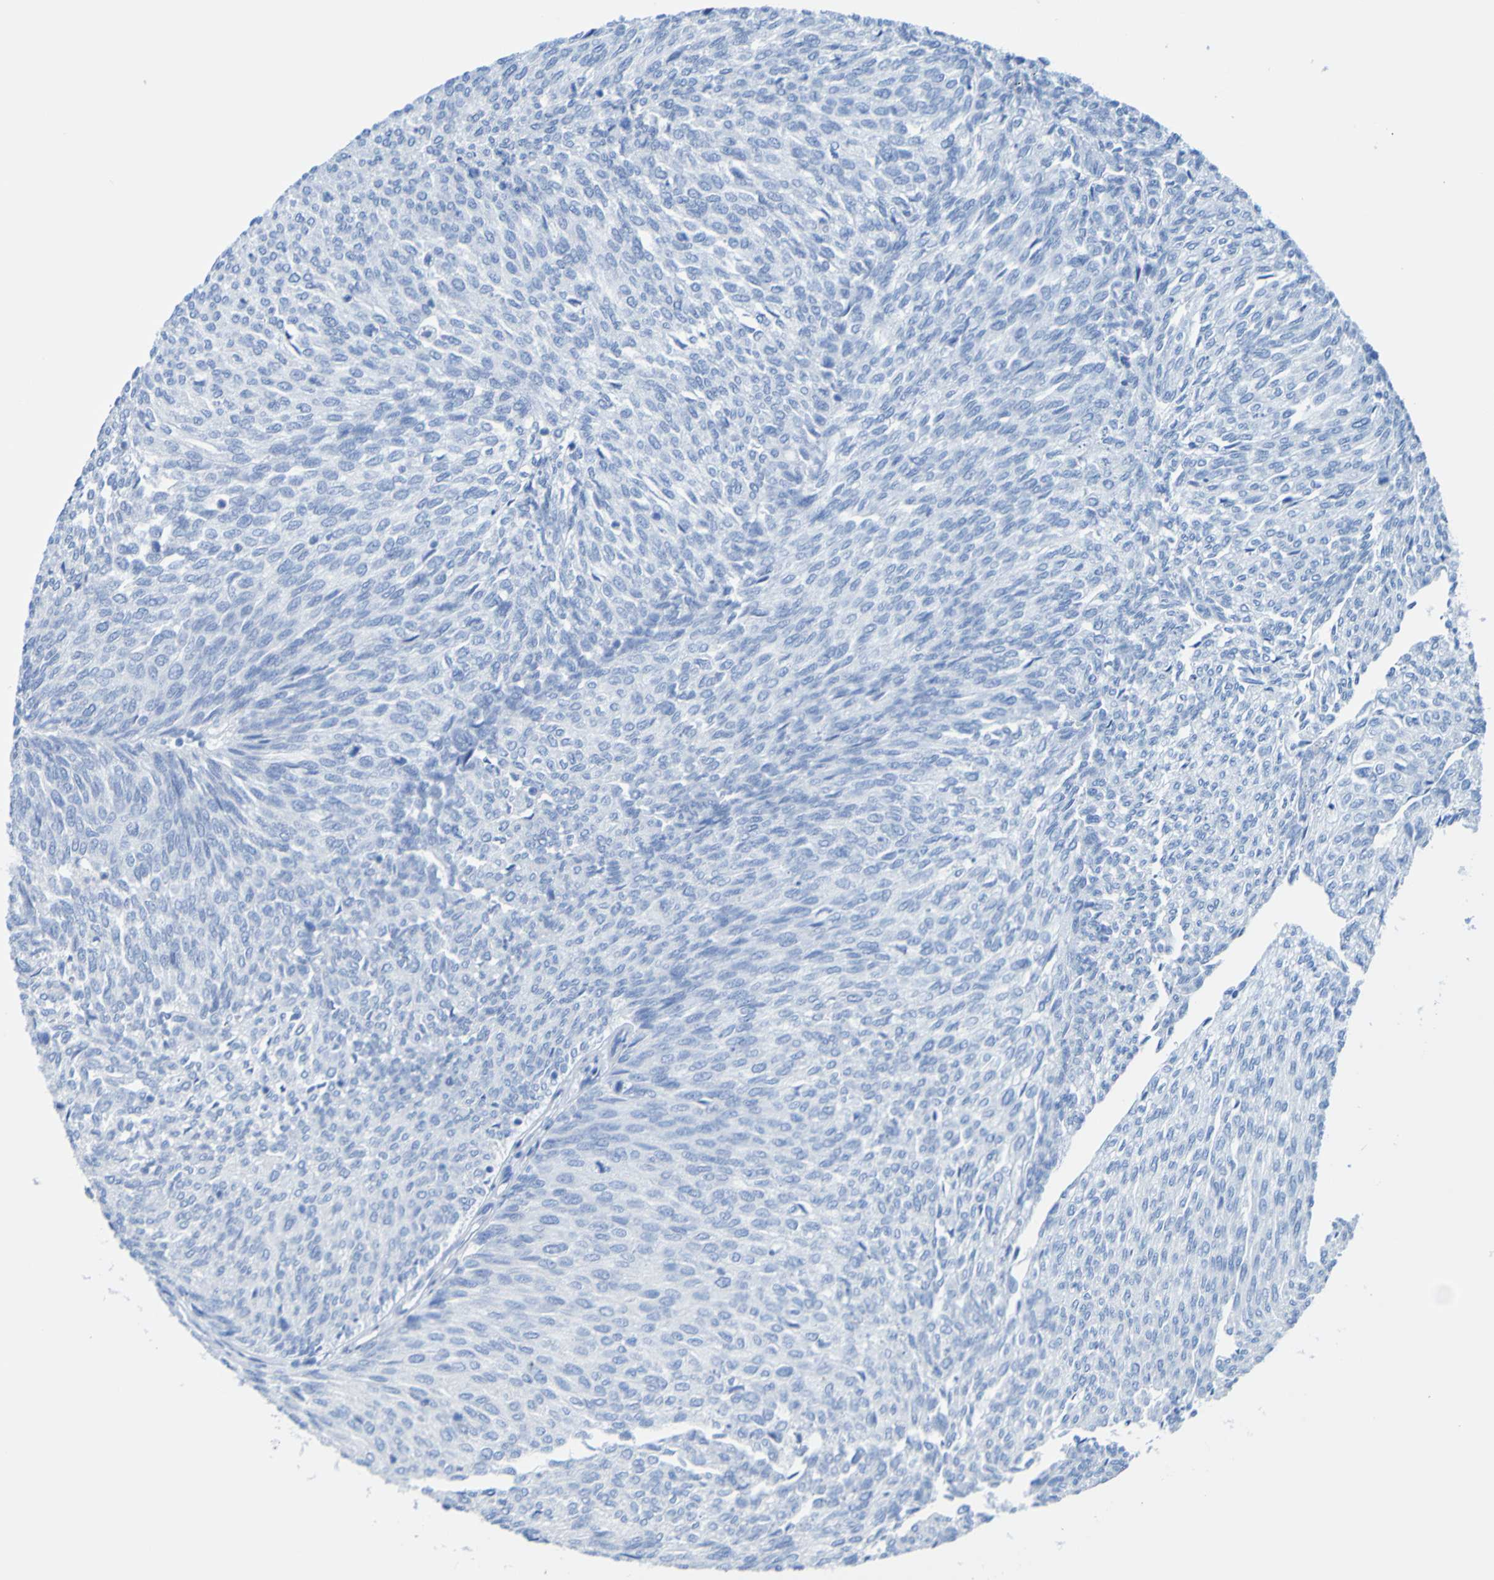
{"staining": {"intensity": "negative", "quantity": "none", "location": "none"}, "tissue": "urothelial cancer", "cell_type": "Tumor cells", "image_type": "cancer", "snomed": [{"axis": "morphology", "description": "Urothelial carcinoma, Low grade"}, {"axis": "topography", "description": "Urinary bladder"}], "caption": "The image demonstrates no significant staining in tumor cells of low-grade urothelial carcinoma.", "gene": "ACMSD", "patient": {"sex": "female", "age": 79}}